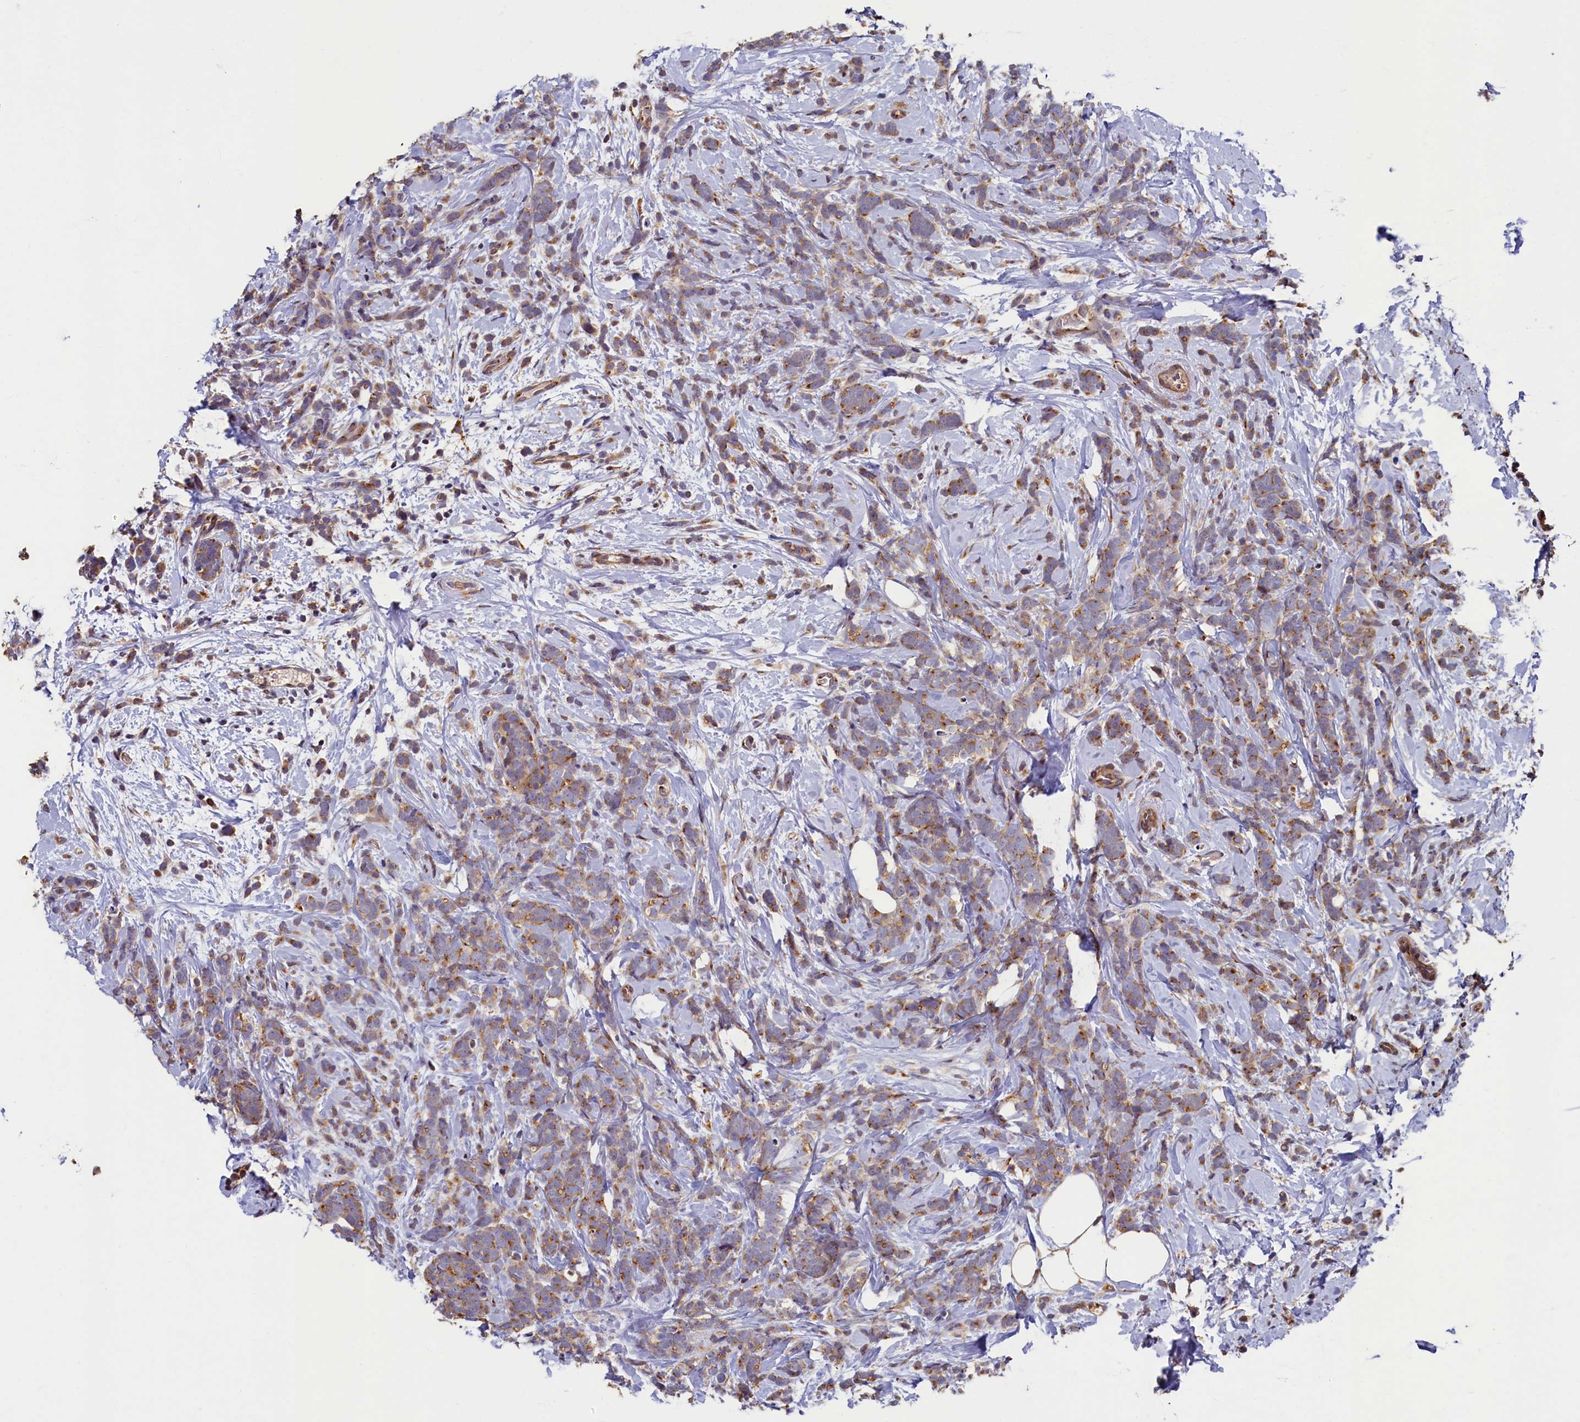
{"staining": {"intensity": "moderate", "quantity": ">75%", "location": "cytoplasmic/membranous"}, "tissue": "breast cancer", "cell_type": "Tumor cells", "image_type": "cancer", "snomed": [{"axis": "morphology", "description": "Lobular carcinoma"}, {"axis": "topography", "description": "Breast"}], "caption": "Human breast lobular carcinoma stained with a brown dye exhibits moderate cytoplasmic/membranous positive expression in approximately >75% of tumor cells.", "gene": "TMEM181", "patient": {"sex": "female", "age": 58}}